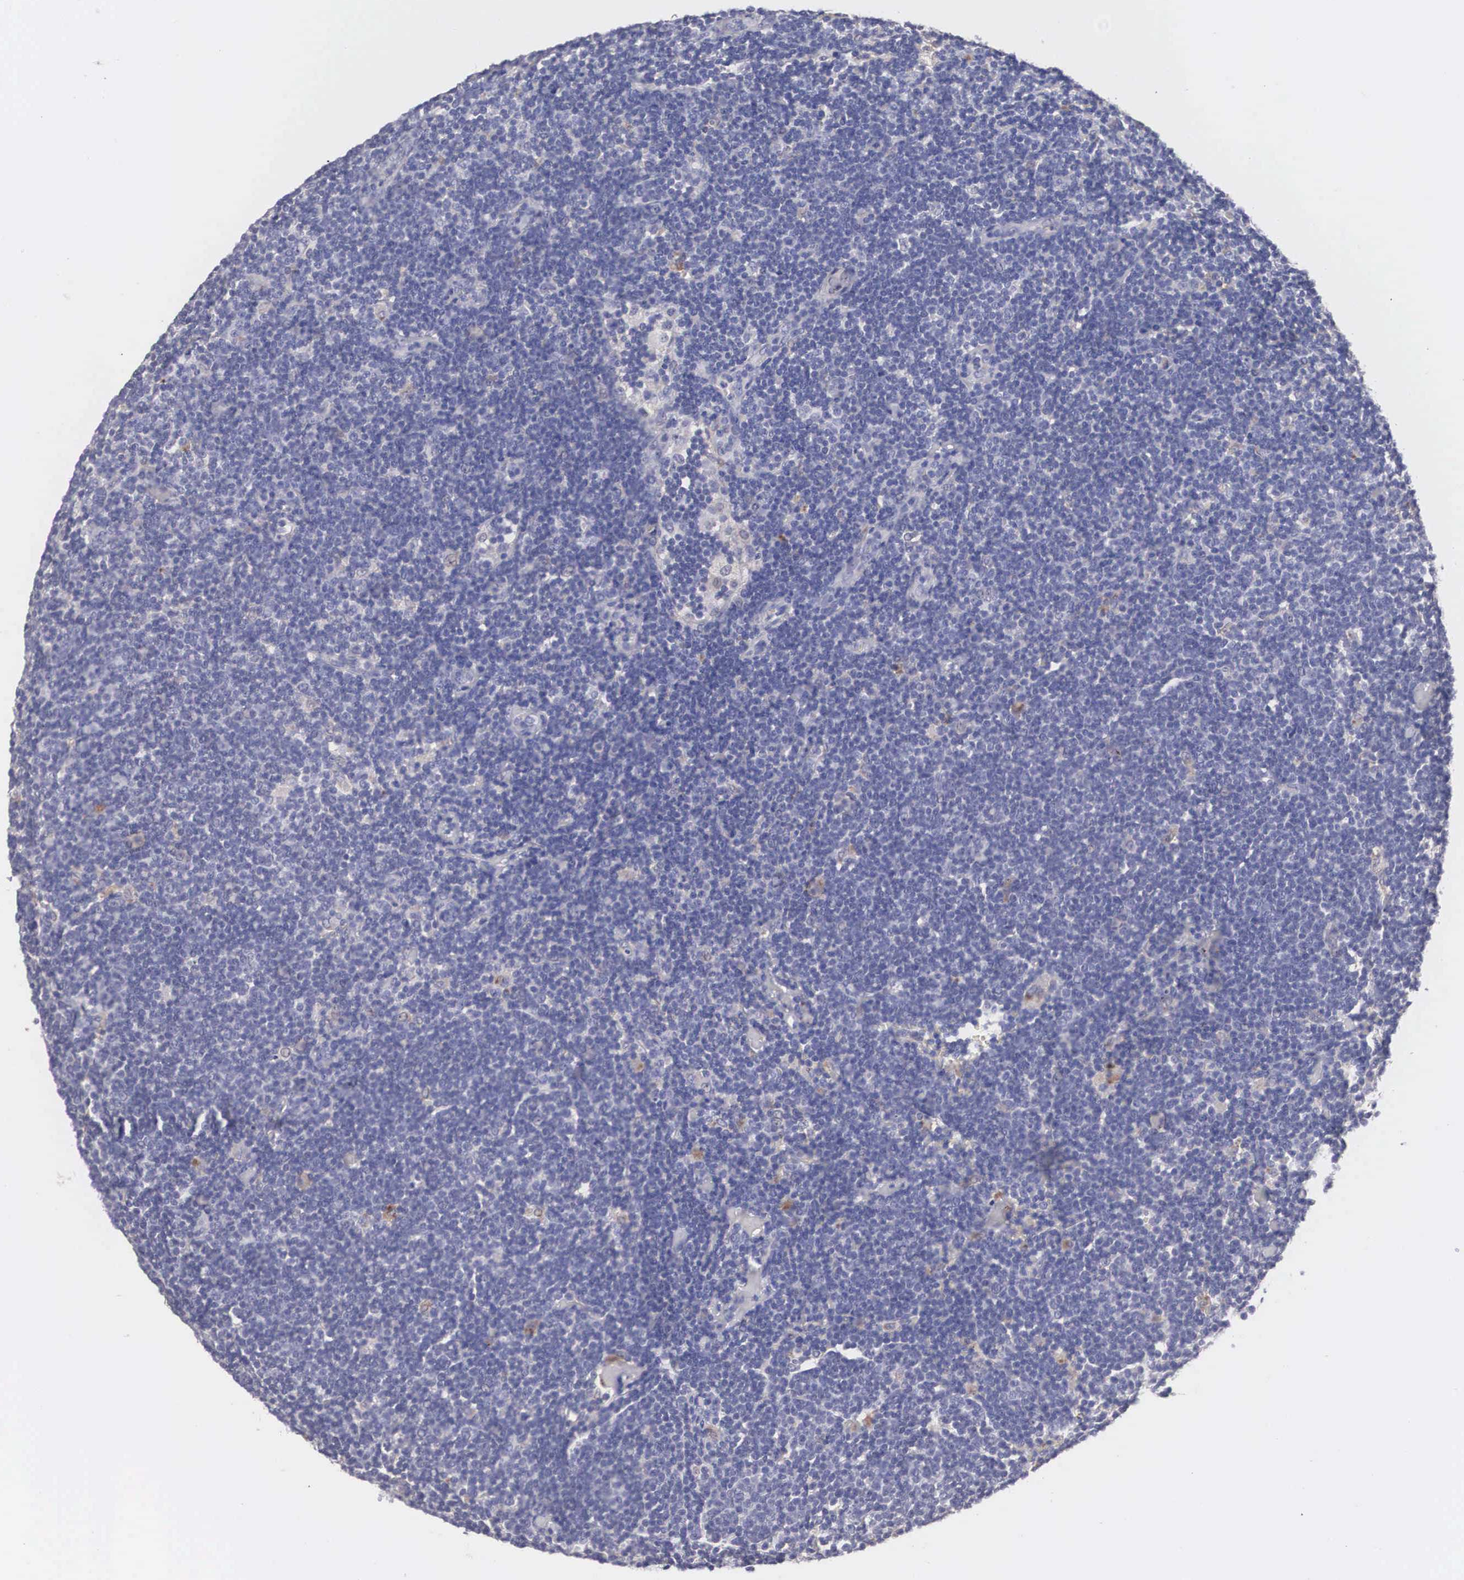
{"staining": {"intensity": "negative", "quantity": "none", "location": "none"}, "tissue": "lymphoma", "cell_type": "Tumor cells", "image_type": "cancer", "snomed": [{"axis": "morphology", "description": "Malignant lymphoma, non-Hodgkin's type, Low grade"}, {"axis": "topography", "description": "Lymph node"}], "caption": "Lymphoma was stained to show a protein in brown. There is no significant positivity in tumor cells.", "gene": "ABHD4", "patient": {"sex": "male", "age": 65}}